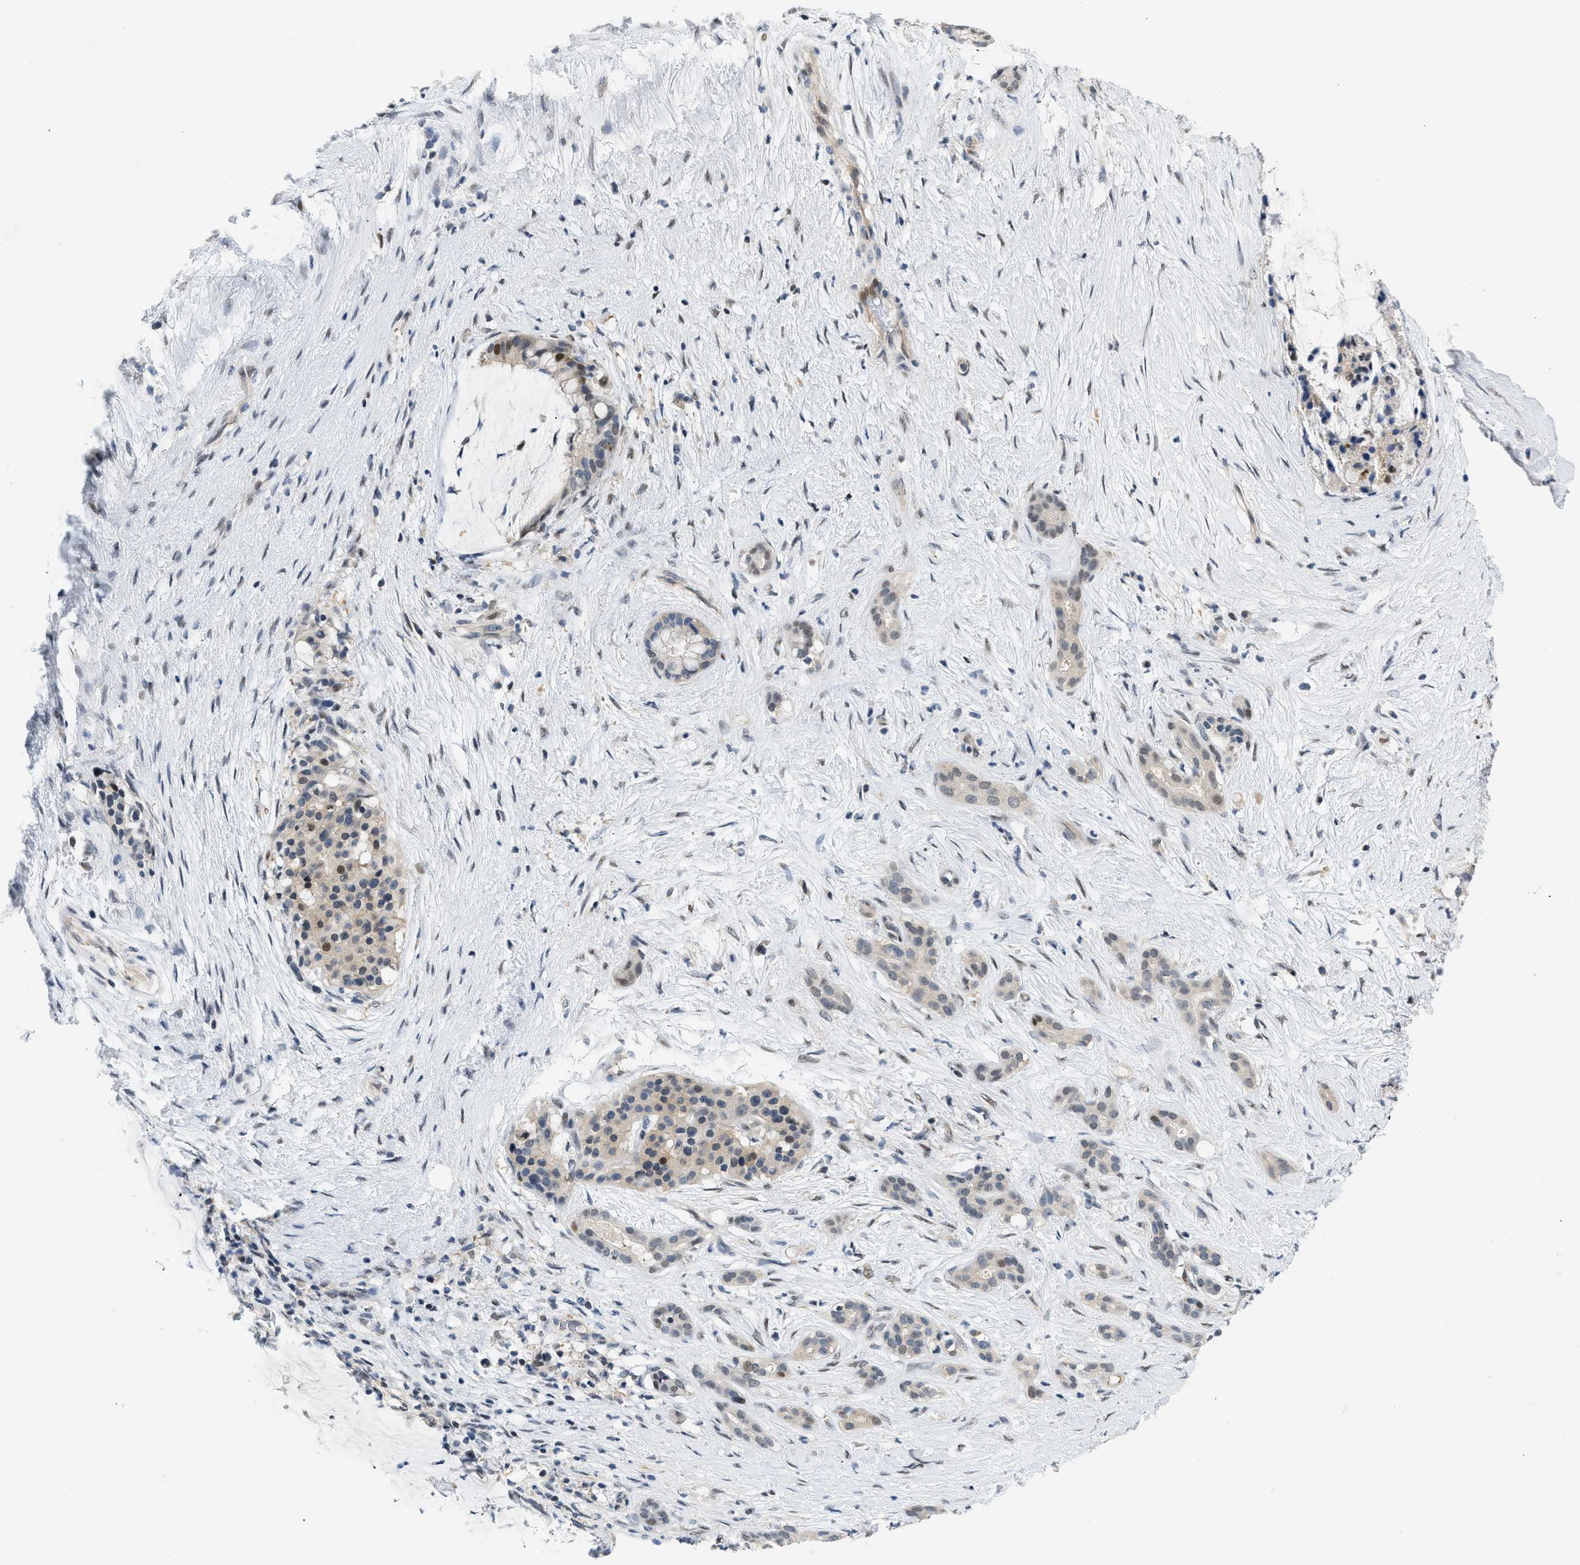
{"staining": {"intensity": "moderate", "quantity": "<25%", "location": "nuclear"}, "tissue": "pancreatic cancer", "cell_type": "Tumor cells", "image_type": "cancer", "snomed": [{"axis": "morphology", "description": "Adenocarcinoma, NOS"}, {"axis": "topography", "description": "Pancreas"}], "caption": "Human pancreatic adenocarcinoma stained with a brown dye exhibits moderate nuclear positive staining in approximately <25% of tumor cells.", "gene": "OLIG3", "patient": {"sex": "male", "age": 41}}